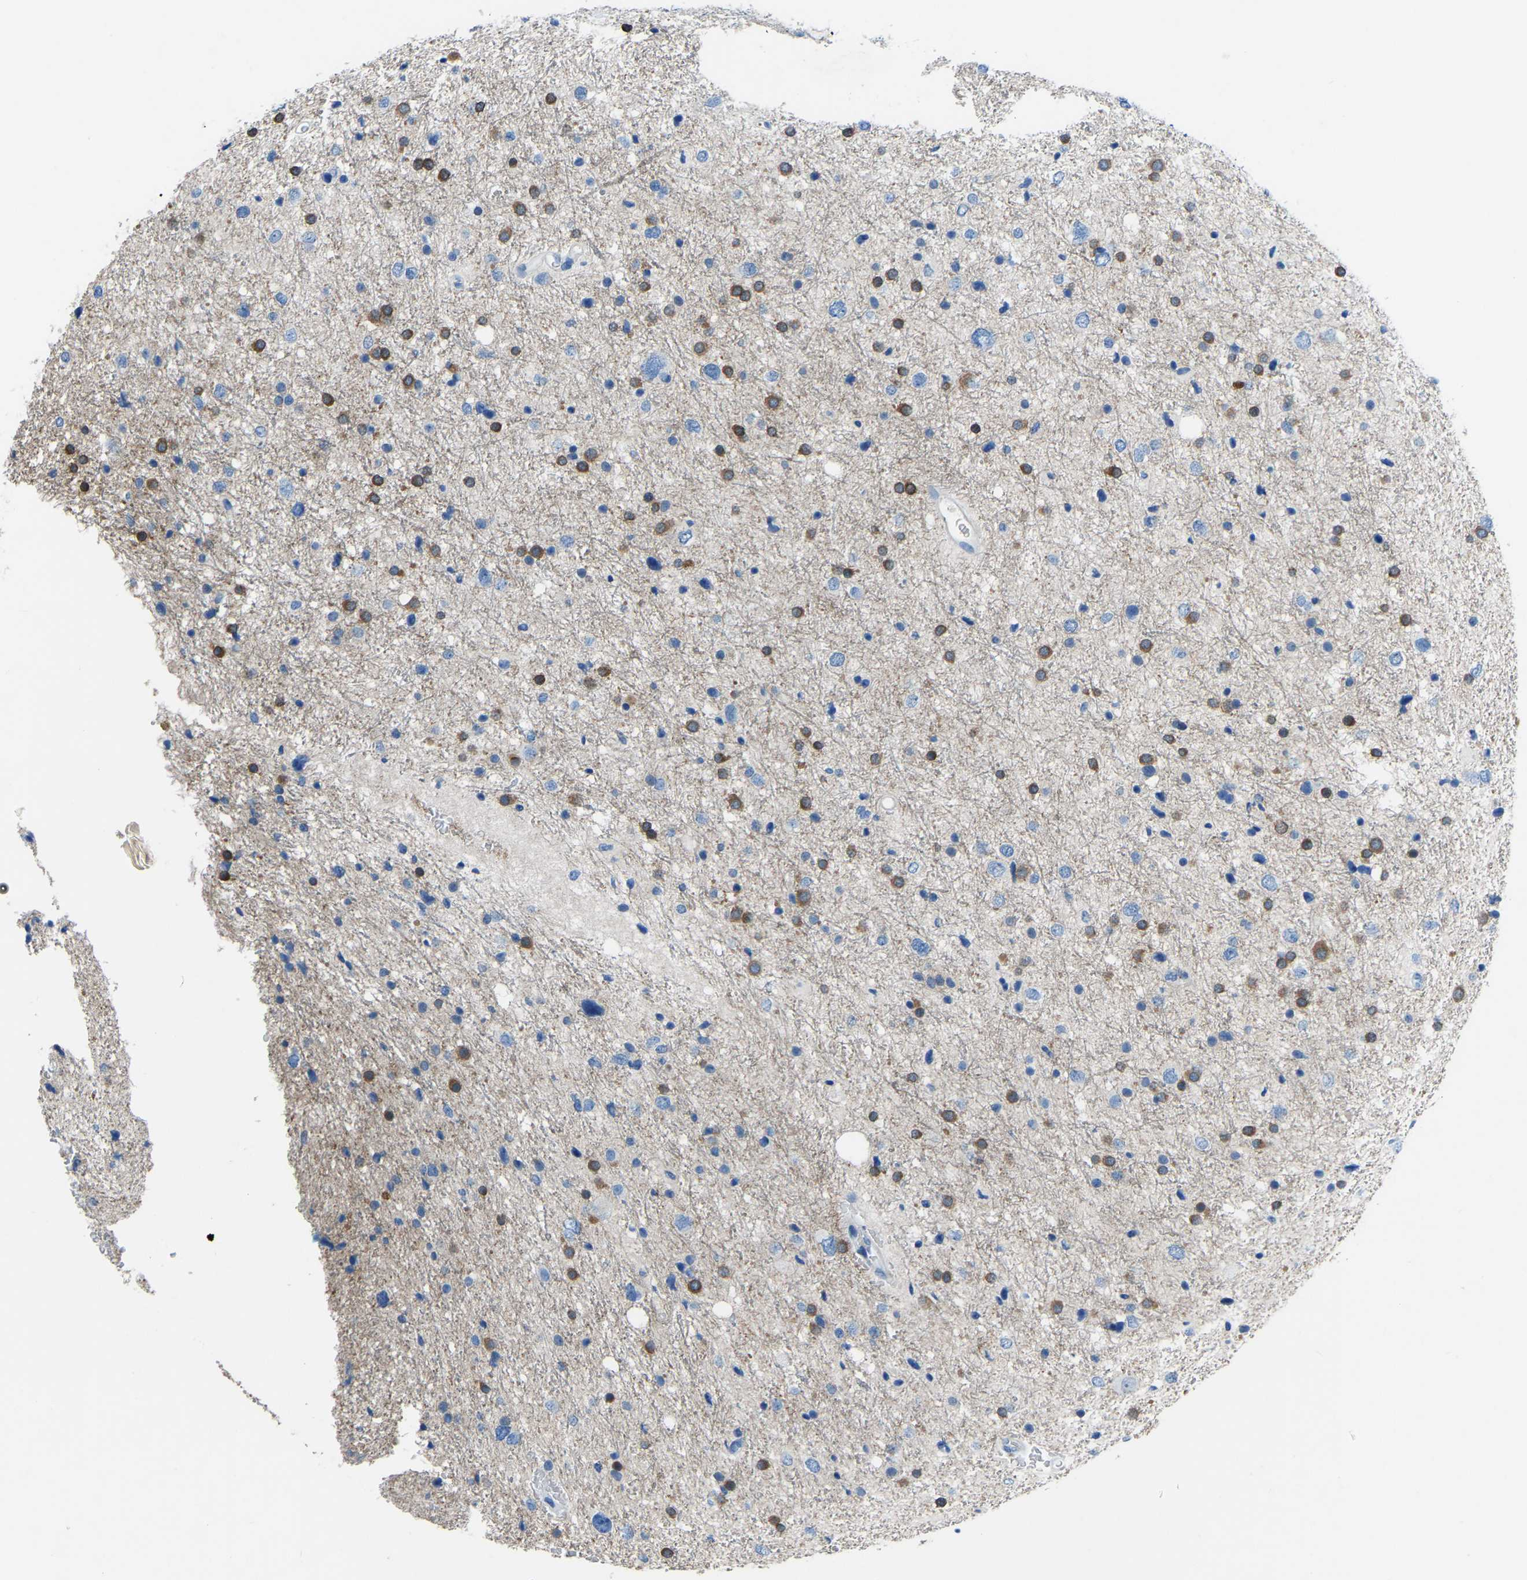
{"staining": {"intensity": "moderate", "quantity": "25%-75%", "location": "cytoplasmic/membranous"}, "tissue": "glioma", "cell_type": "Tumor cells", "image_type": "cancer", "snomed": [{"axis": "morphology", "description": "Glioma, malignant, Low grade"}, {"axis": "topography", "description": "Brain"}], "caption": "IHC photomicrograph of glioma stained for a protein (brown), which demonstrates medium levels of moderate cytoplasmic/membranous staining in approximately 25%-75% of tumor cells.", "gene": "XIRP1", "patient": {"sex": "female", "age": 37}}